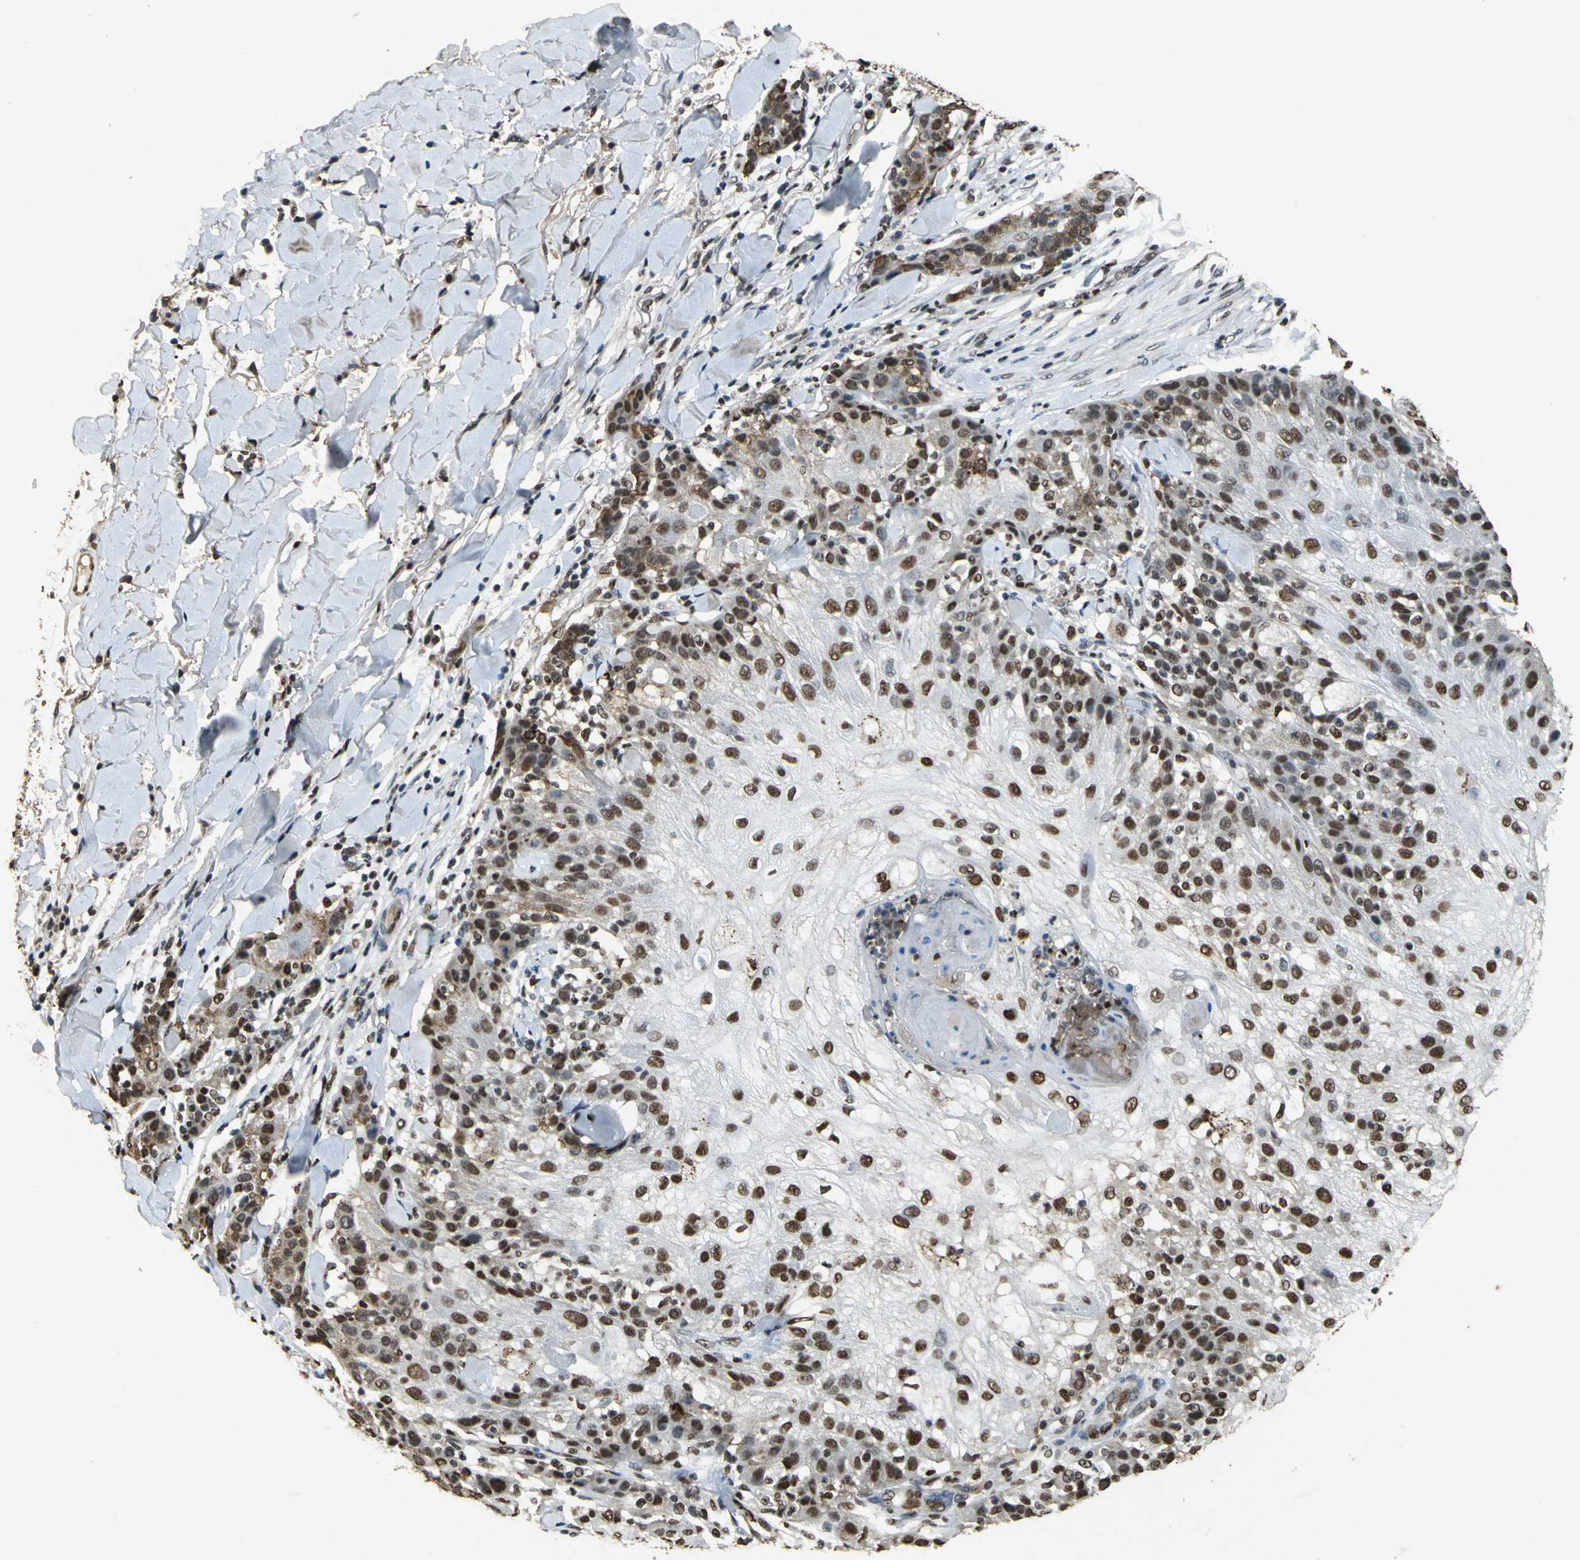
{"staining": {"intensity": "strong", "quantity": ">75%", "location": "nuclear"}, "tissue": "skin cancer", "cell_type": "Tumor cells", "image_type": "cancer", "snomed": [{"axis": "morphology", "description": "Normal tissue, NOS"}, {"axis": "morphology", "description": "Squamous cell carcinoma, NOS"}, {"axis": "topography", "description": "Skin"}], "caption": "This micrograph shows immunohistochemistry (IHC) staining of skin cancer (squamous cell carcinoma), with high strong nuclear expression in approximately >75% of tumor cells.", "gene": "ANP32A", "patient": {"sex": "female", "age": 83}}